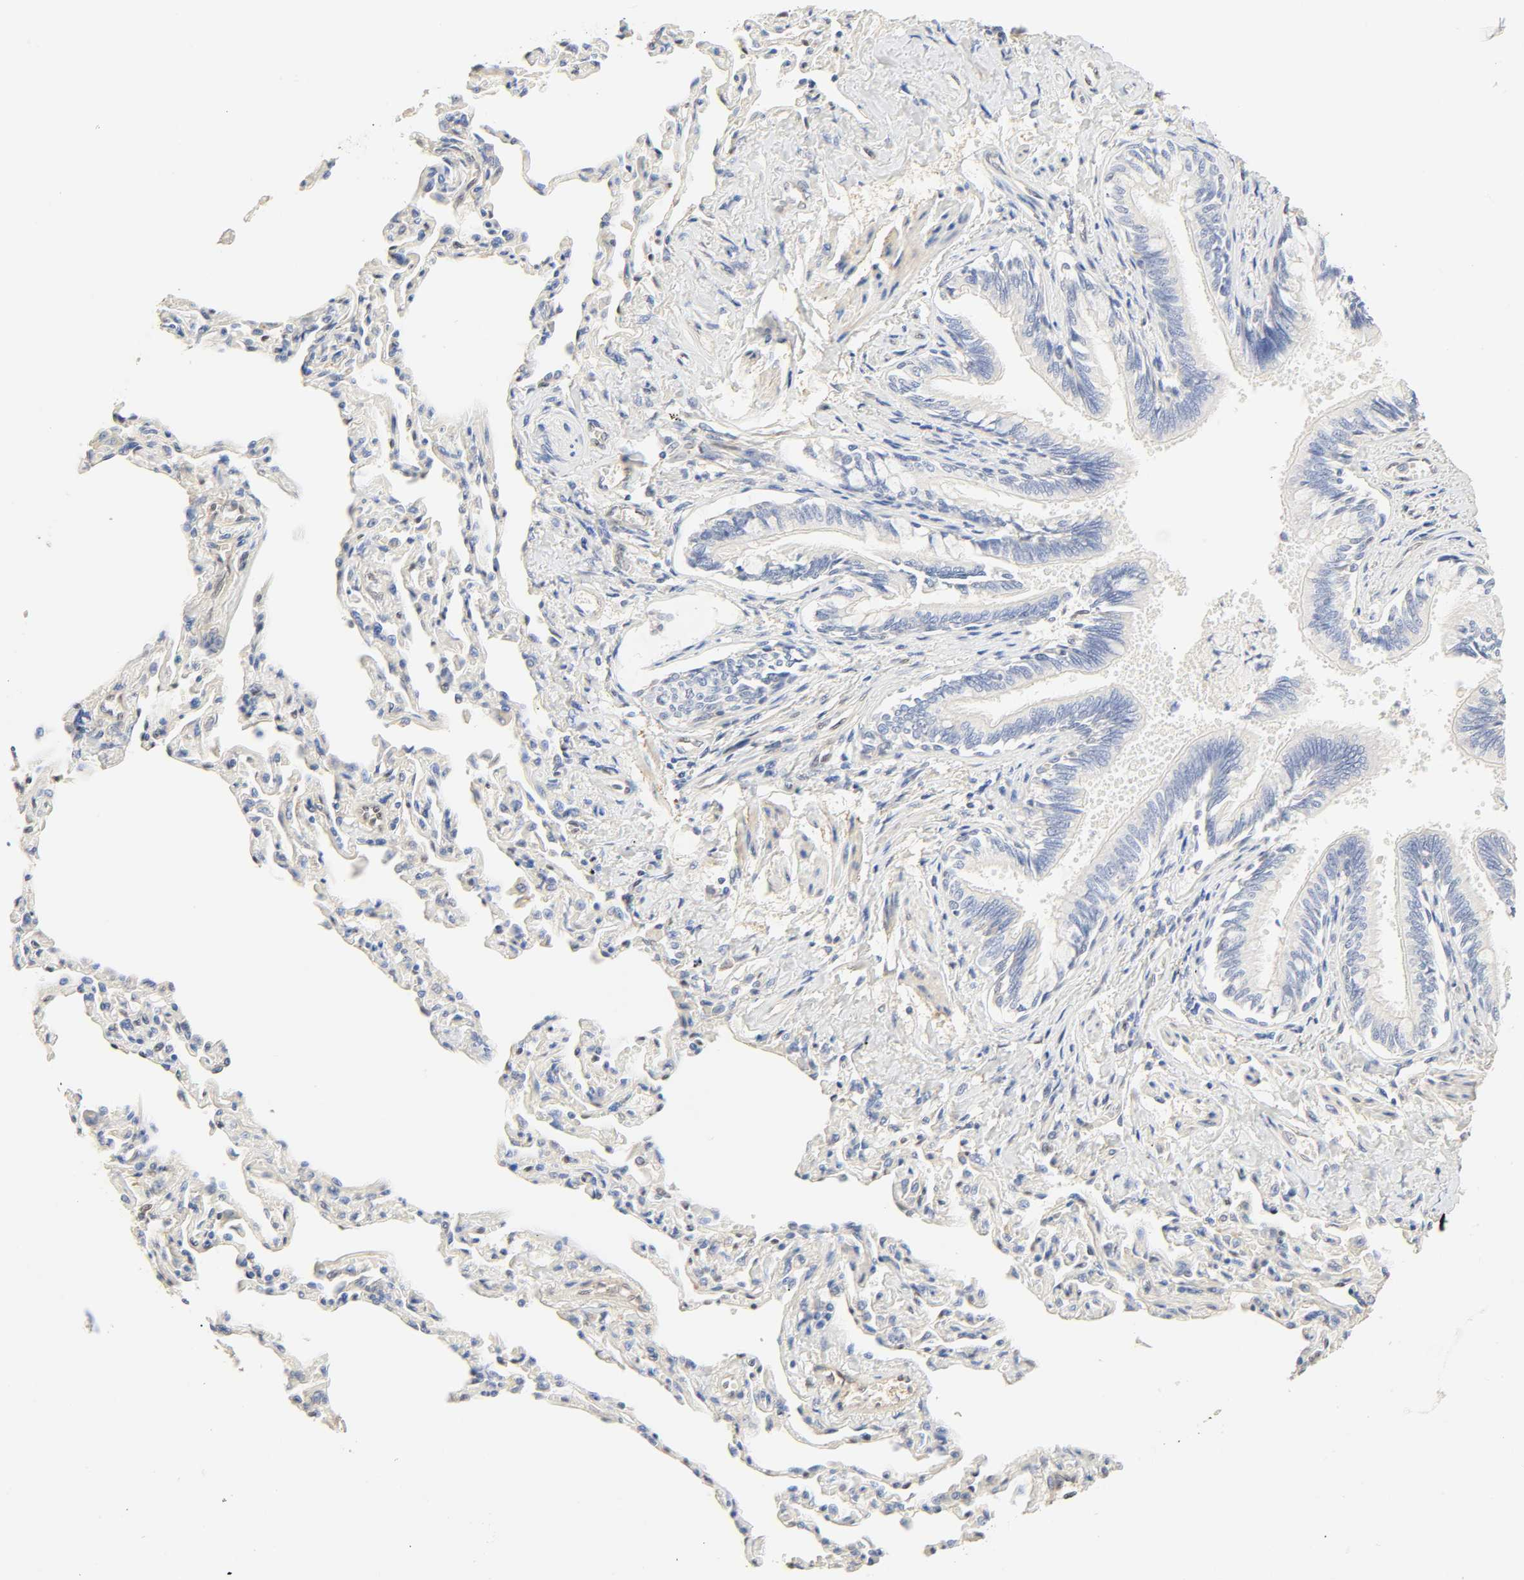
{"staining": {"intensity": "negative", "quantity": "none", "location": "none"}, "tissue": "bronchus", "cell_type": "Respiratory epithelial cells", "image_type": "normal", "snomed": [{"axis": "morphology", "description": "Normal tissue, NOS"}, {"axis": "topography", "description": "Lung"}], "caption": "The immunohistochemistry (IHC) photomicrograph has no significant staining in respiratory epithelial cells of bronchus. Brightfield microscopy of immunohistochemistry (IHC) stained with DAB (brown) and hematoxylin (blue), captured at high magnification.", "gene": "BORCS8", "patient": {"sex": "male", "age": 64}}